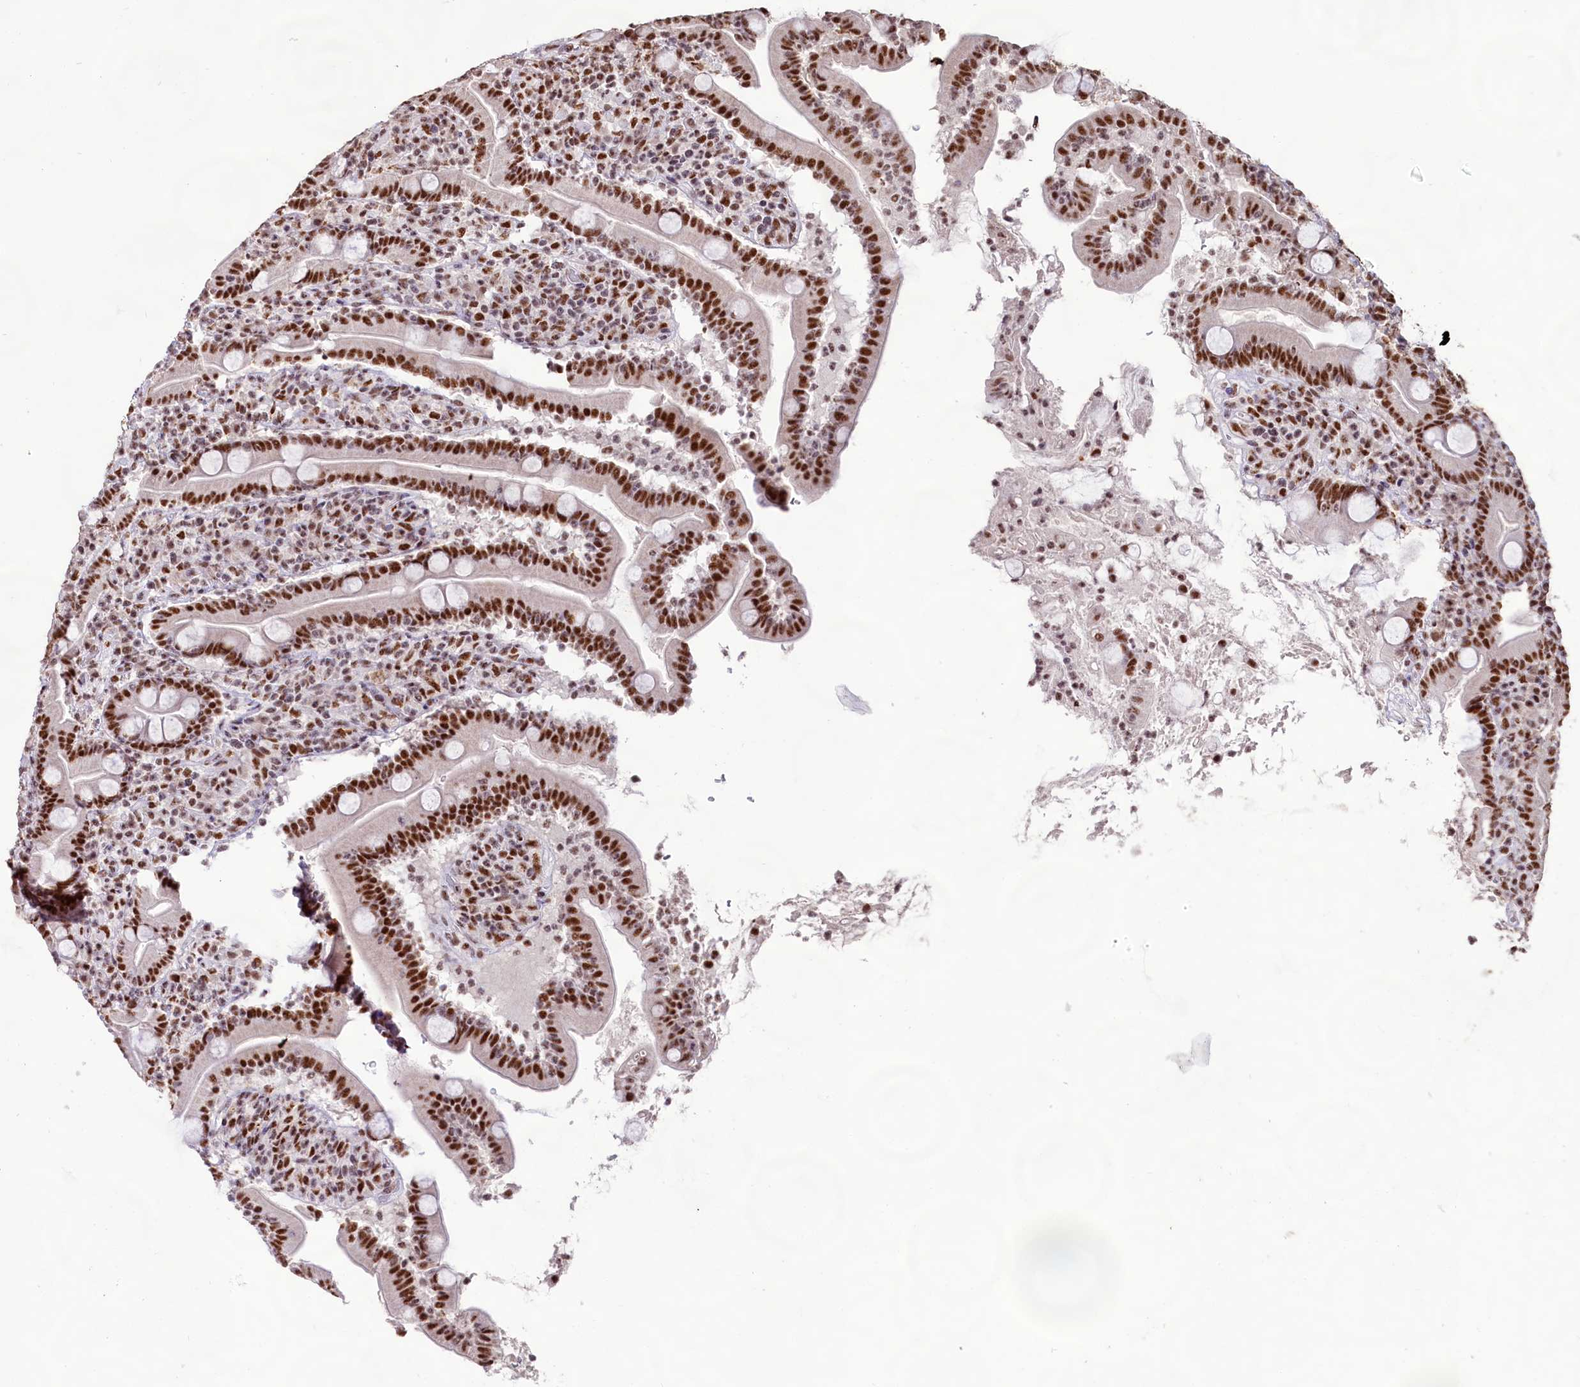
{"staining": {"intensity": "strong", "quantity": ">75%", "location": "nuclear"}, "tissue": "duodenum", "cell_type": "Glandular cells", "image_type": "normal", "snomed": [{"axis": "morphology", "description": "Normal tissue, NOS"}, {"axis": "topography", "description": "Duodenum"}], "caption": "The immunohistochemical stain highlights strong nuclear staining in glandular cells of unremarkable duodenum. The staining is performed using DAB brown chromogen to label protein expression. The nuclei are counter-stained blue using hematoxylin.", "gene": "HIRA", "patient": {"sex": "male", "age": 35}}